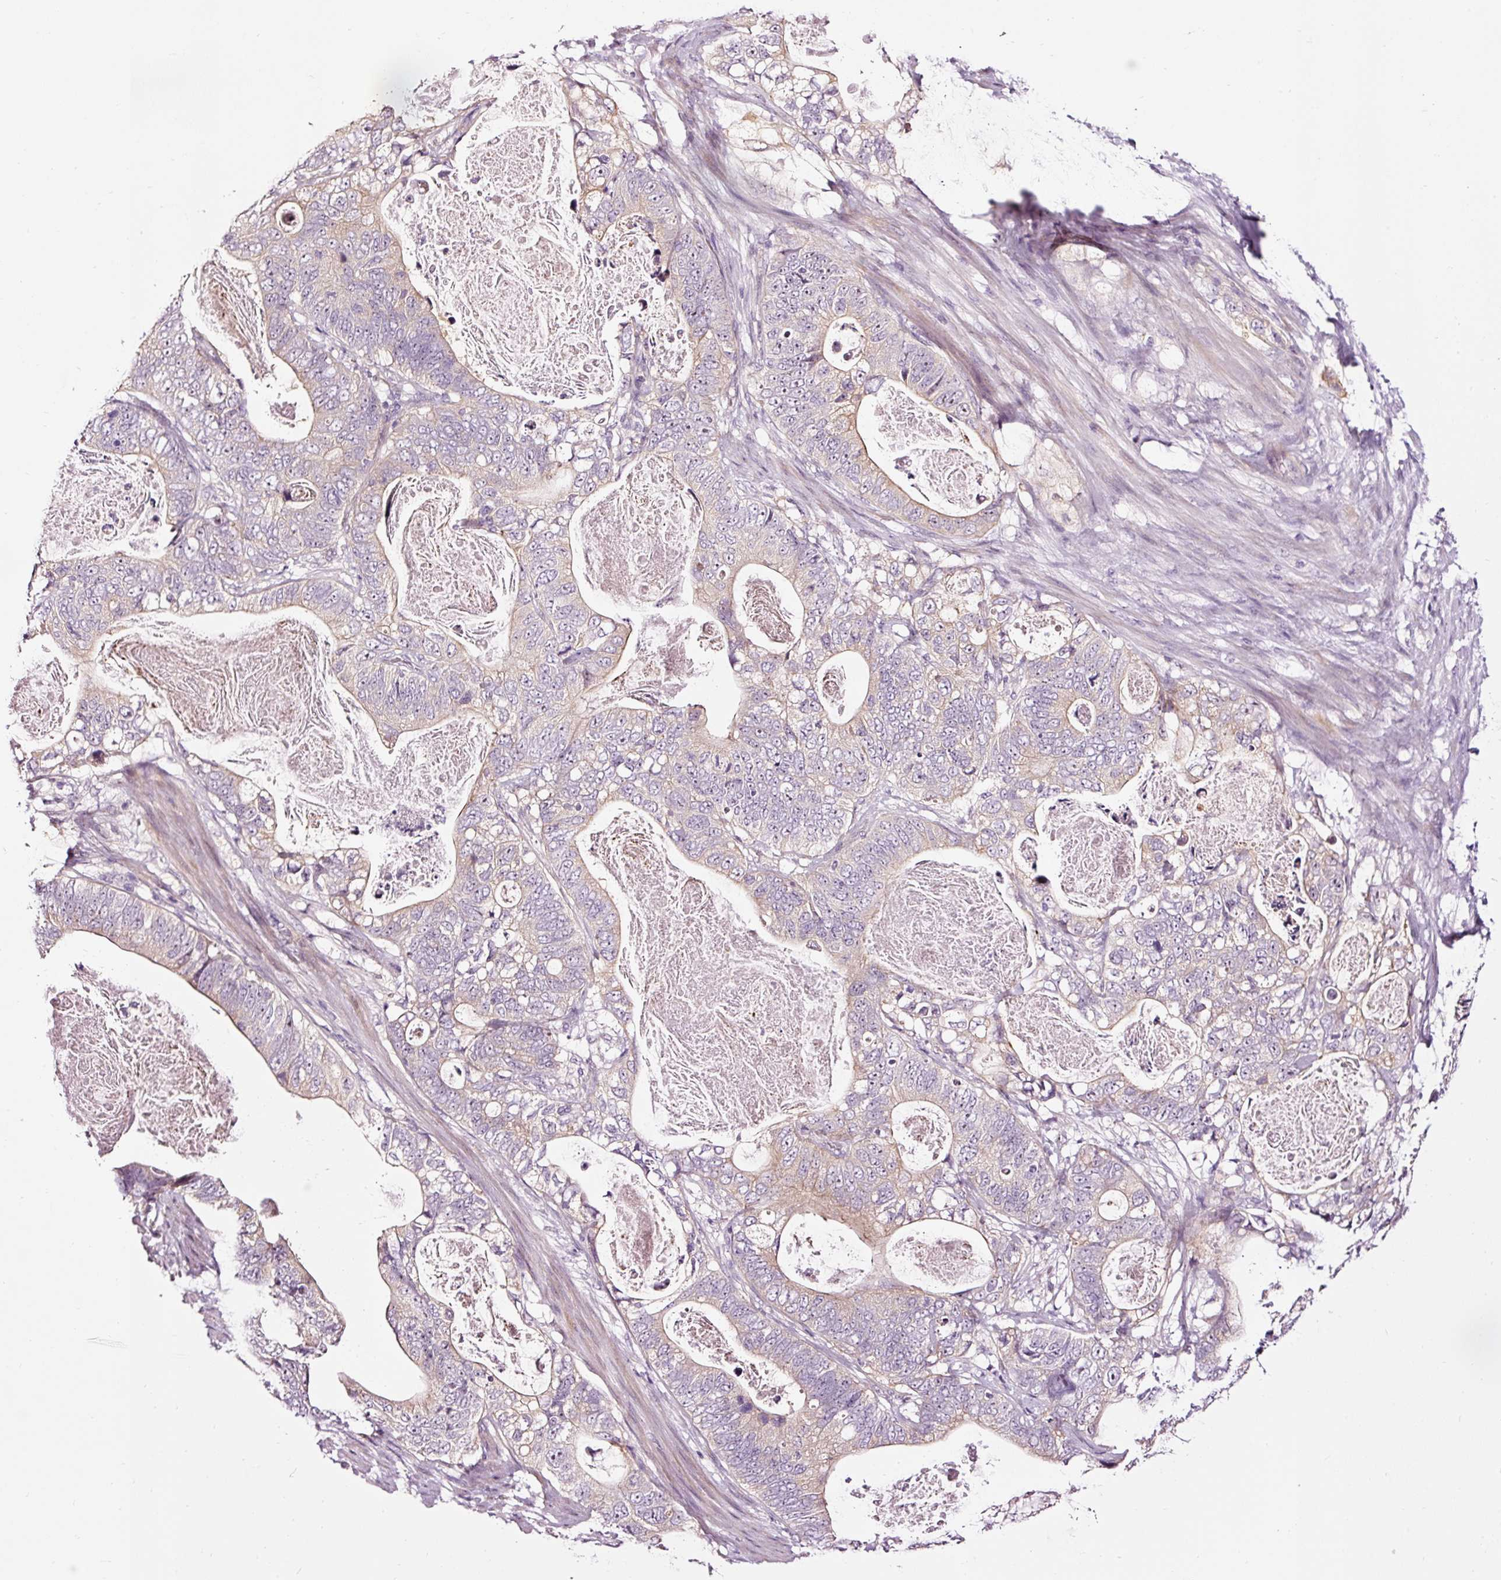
{"staining": {"intensity": "weak", "quantity": "<25%", "location": "cytoplasmic/membranous"}, "tissue": "stomach cancer", "cell_type": "Tumor cells", "image_type": "cancer", "snomed": [{"axis": "morphology", "description": "Normal tissue, NOS"}, {"axis": "morphology", "description": "Adenocarcinoma, NOS"}, {"axis": "topography", "description": "Stomach"}], "caption": "Human stomach cancer (adenocarcinoma) stained for a protein using immunohistochemistry (IHC) reveals no staining in tumor cells.", "gene": "UTP14A", "patient": {"sex": "female", "age": 89}}